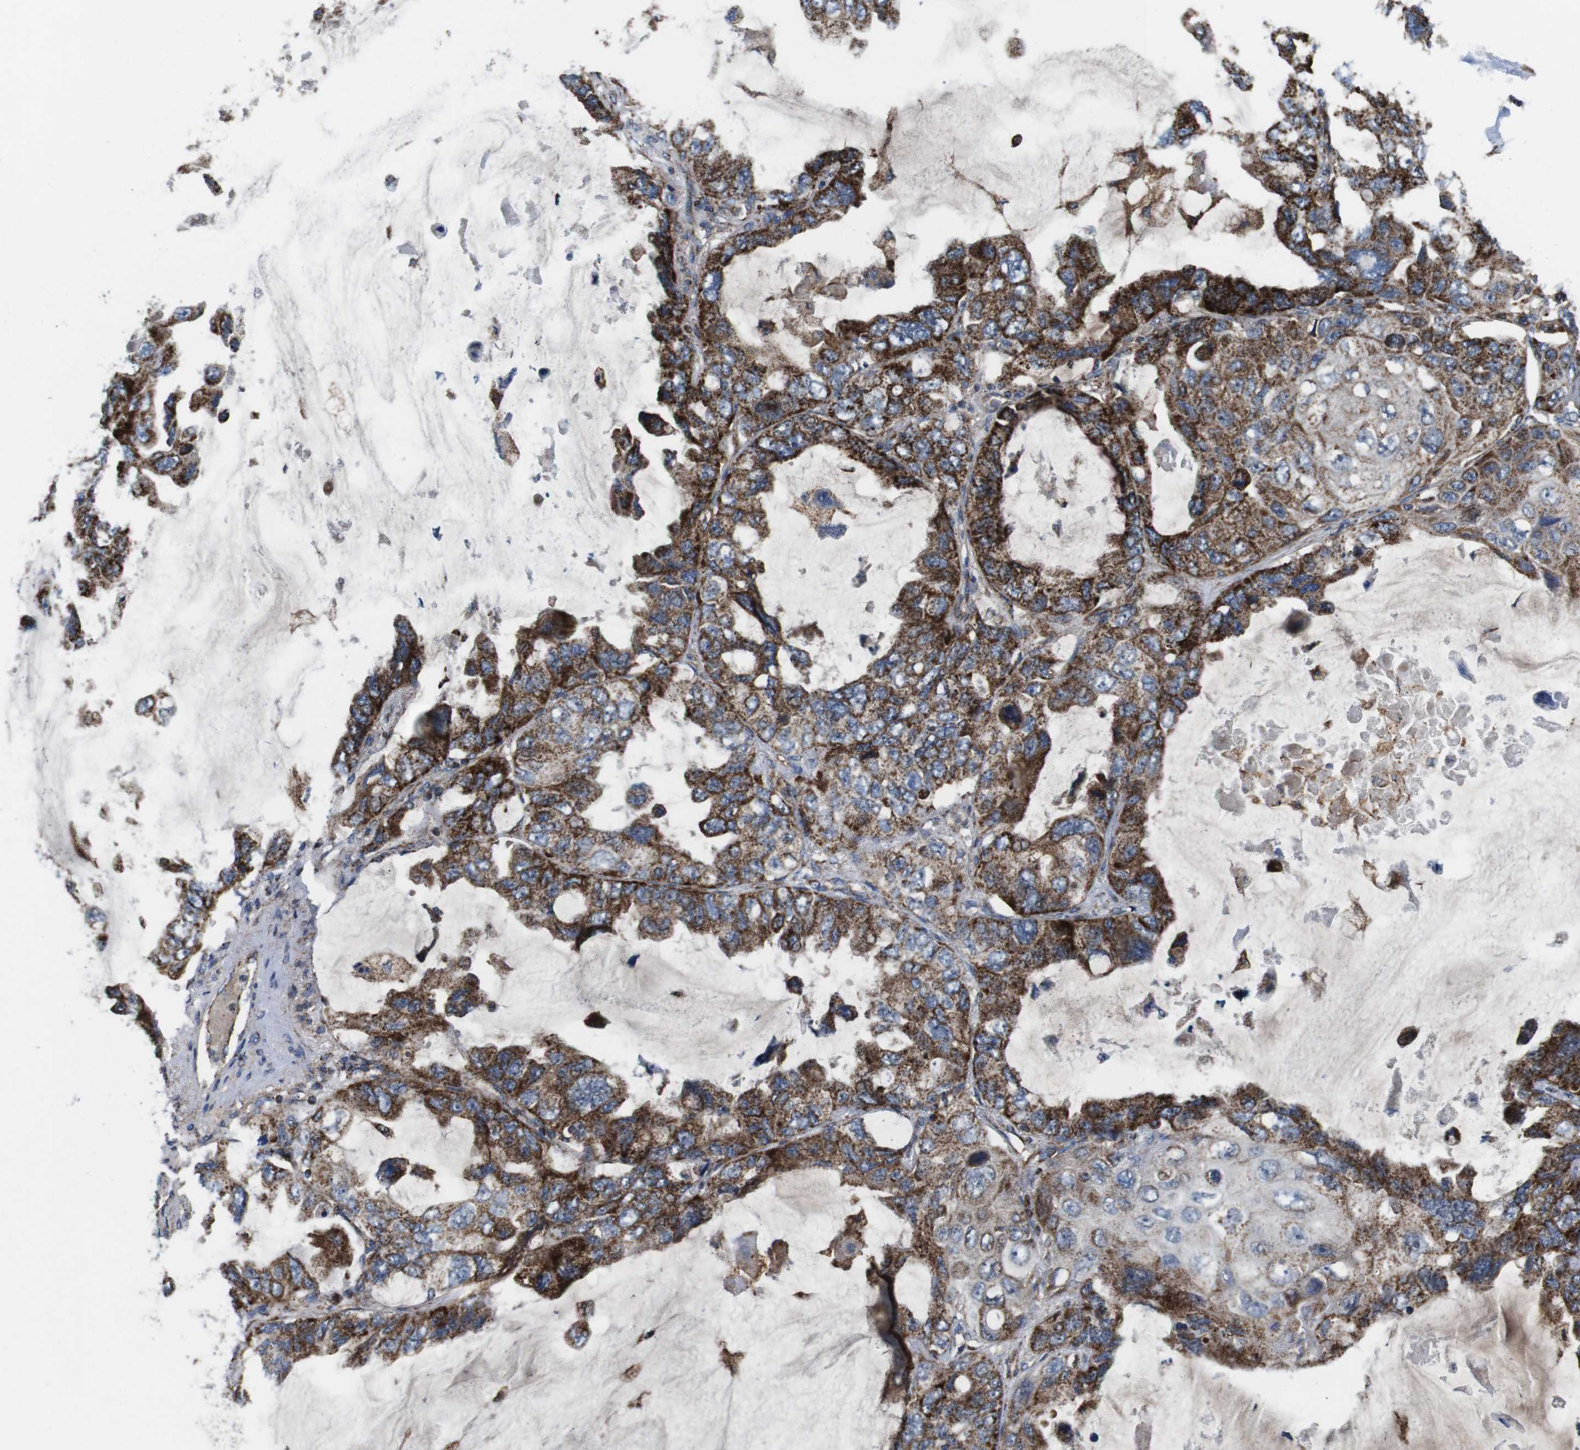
{"staining": {"intensity": "strong", "quantity": "25%-75%", "location": "cytoplasmic/membranous"}, "tissue": "lung cancer", "cell_type": "Tumor cells", "image_type": "cancer", "snomed": [{"axis": "morphology", "description": "Squamous cell carcinoma, NOS"}, {"axis": "topography", "description": "Lung"}], "caption": "IHC image of human lung cancer stained for a protein (brown), which reveals high levels of strong cytoplasmic/membranous positivity in about 25%-75% of tumor cells.", "gene": "HK1", "patient": {"sex": "female", "age": 73}}